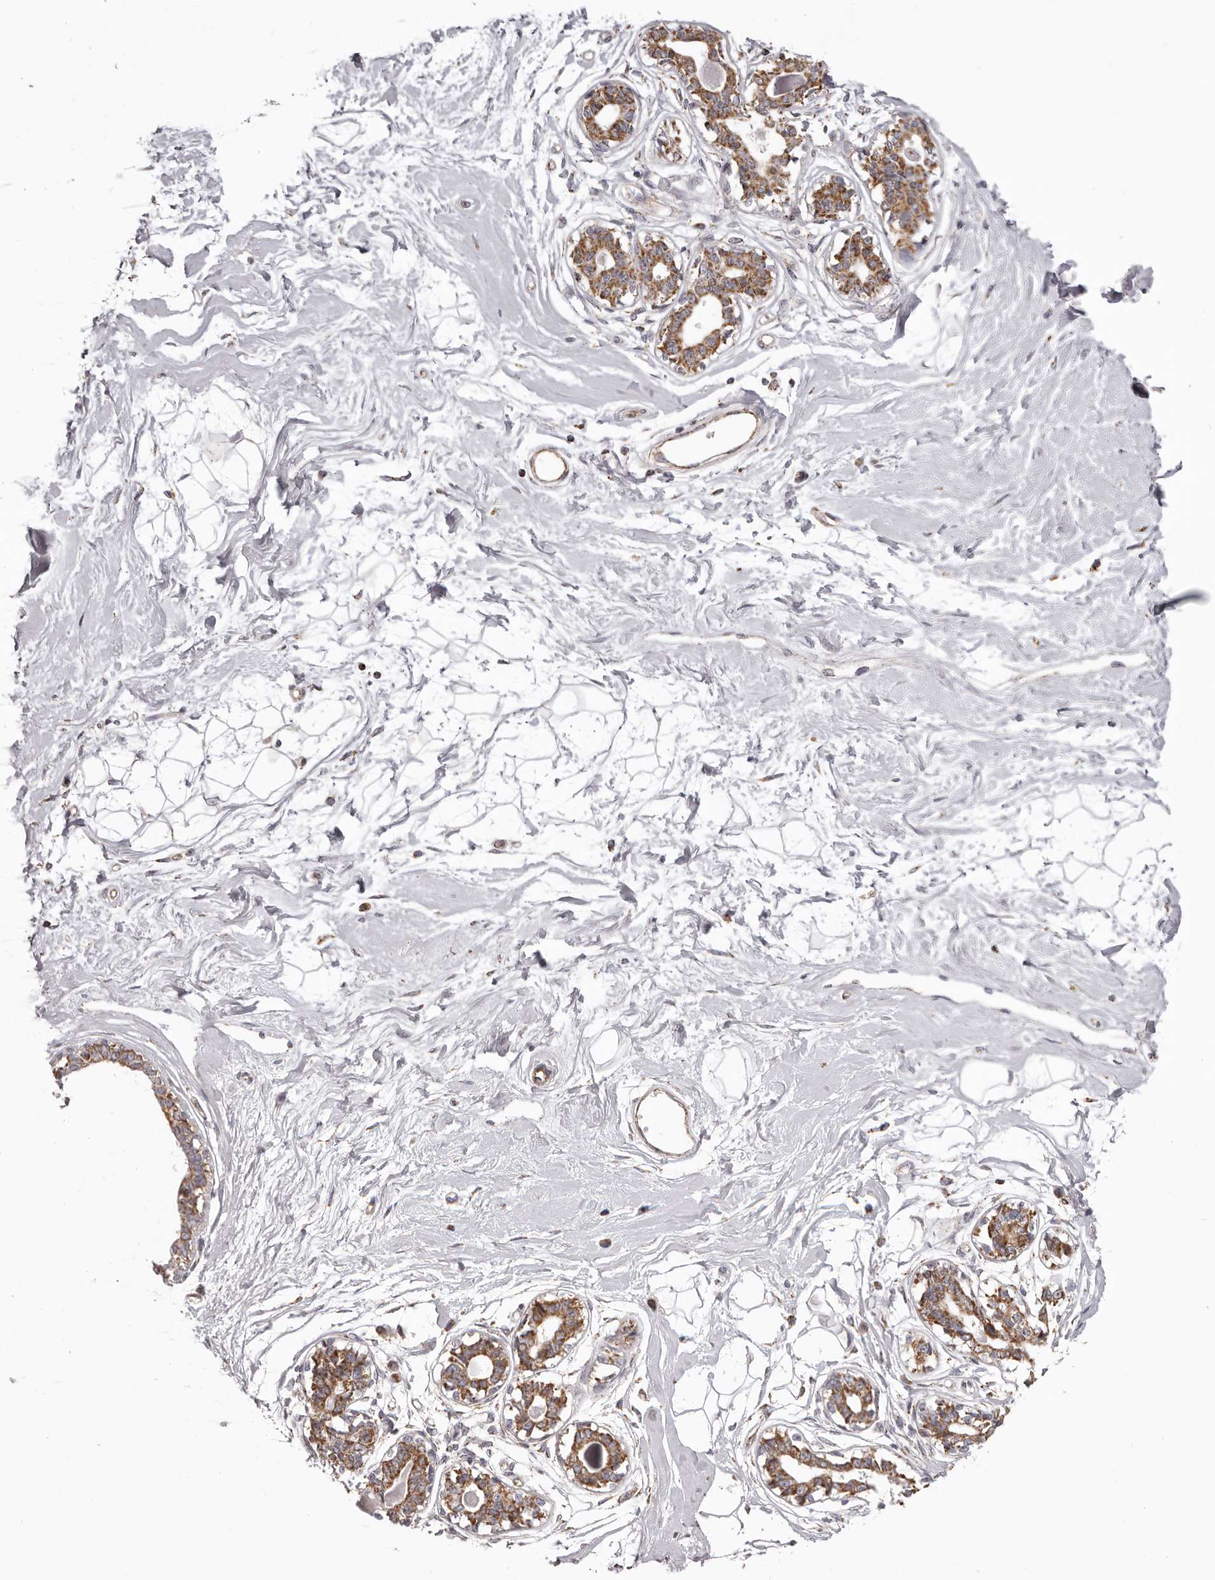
{"staining": {"intensity": "negative", "quantity": "none", "location": "none"}, "tissue": "breast", "cell_type": "Adipocytes", "image_type": "normal", "snomed": [{"axis": "morphology", "description": "Normal tissue, NOS"}, {"axis": "topography", "description": "Breast"}], "caption": "This is an IHC photomicrograph of normal human breast. There is no expression in adipocytes.", "gene": "CHRM2", "patient": {"sex": "female", "age": 45}}